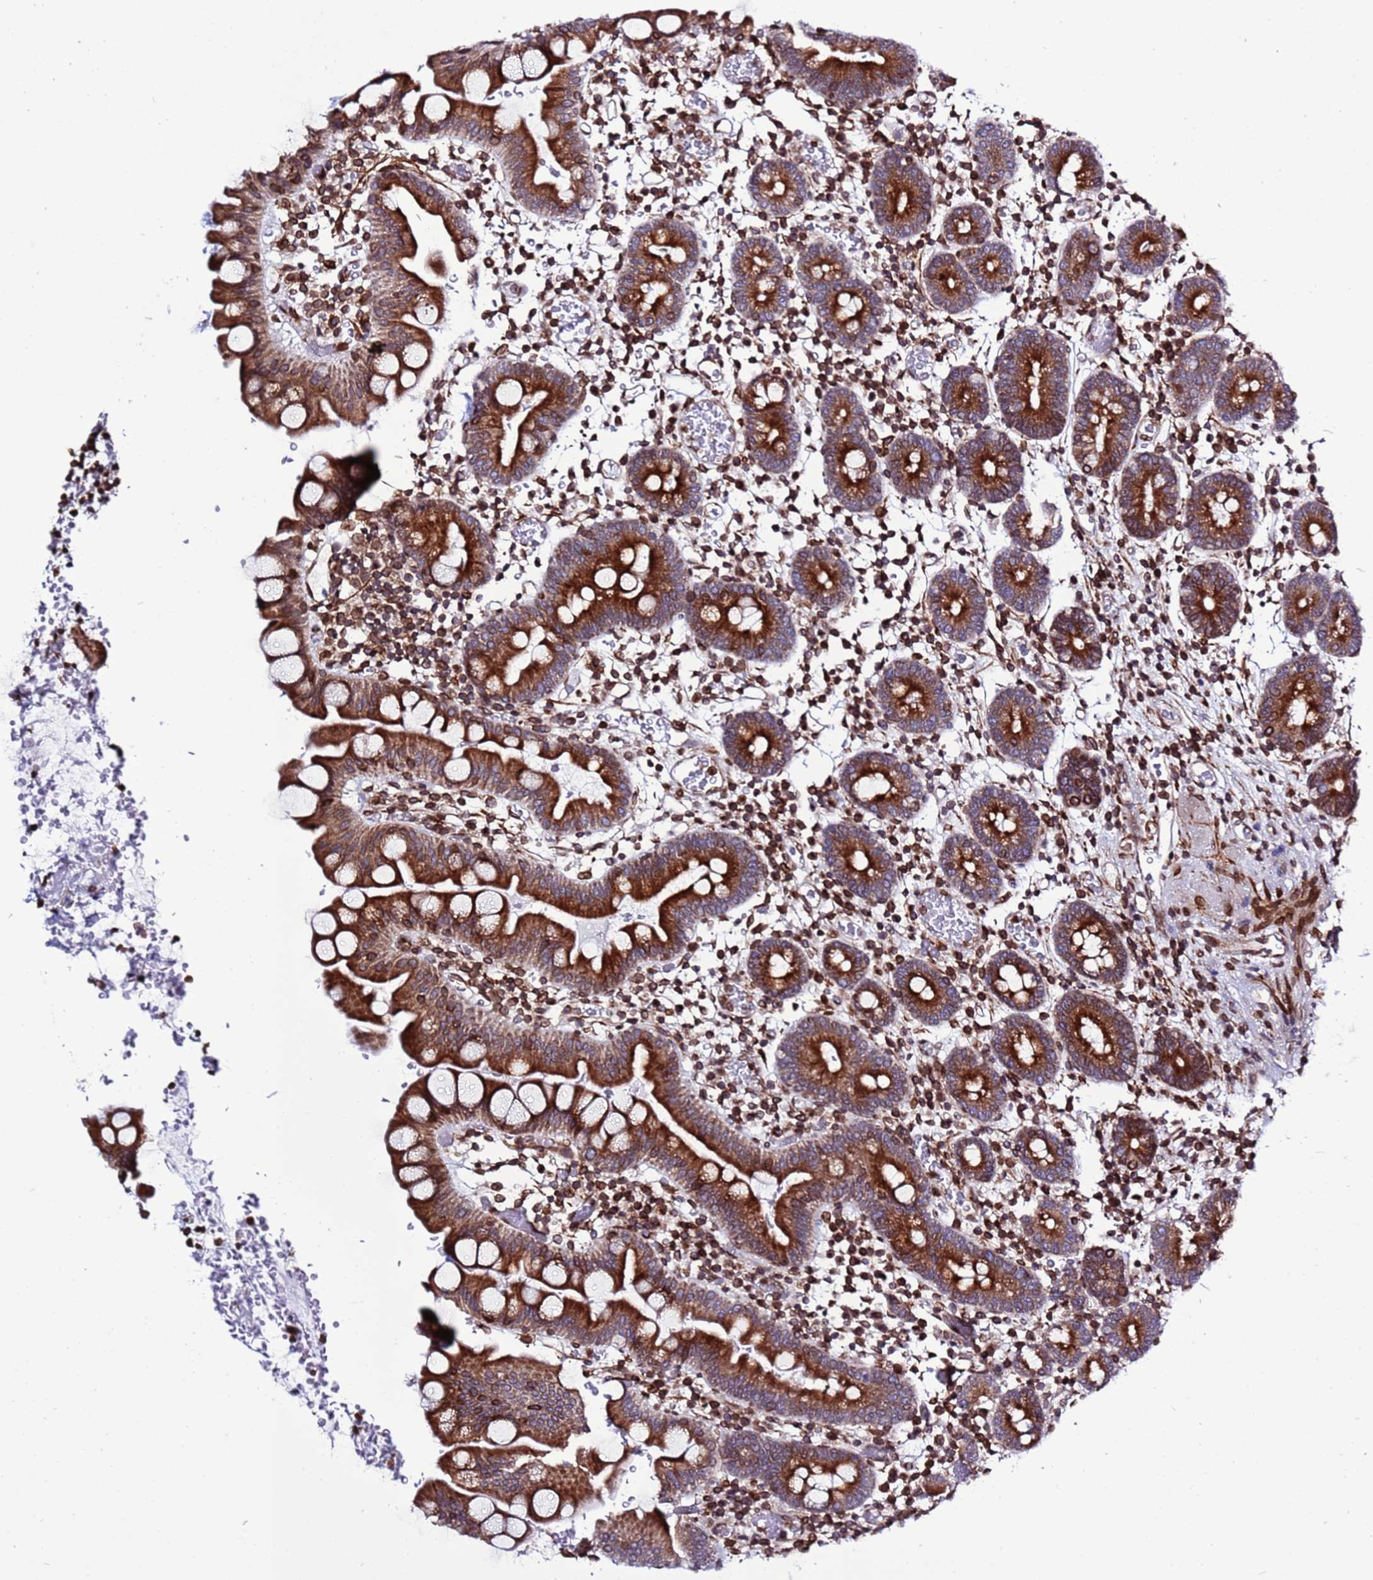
{"staining": {"intensity": "strong", "quantity": "25%-75%", "location": "cytoplasmic/membranous"}, "tissue": "small intestine", "cell_type": "Glandular cells", "image_type": "normal", "snomed": [{"axis": "morphology", "description": "Normal tissue, NOS"}, {"axis": "topography", "description": "Stomach, upper"}, {"axis": "topography", "description": "Stomach, lower"}, {"axis": "topography", "description": "Small intestine"}], "caption": "Immunohistochemical staining of normal human small intestine reveals strong cytoplasmic/membranous protein expression in about 25%-75% of glandular cells. (DAB IHC with brightfield microscopy, high magnification).", "gene": "TOR1AIP1", "patient": {"sex": "male", "age": 68}}